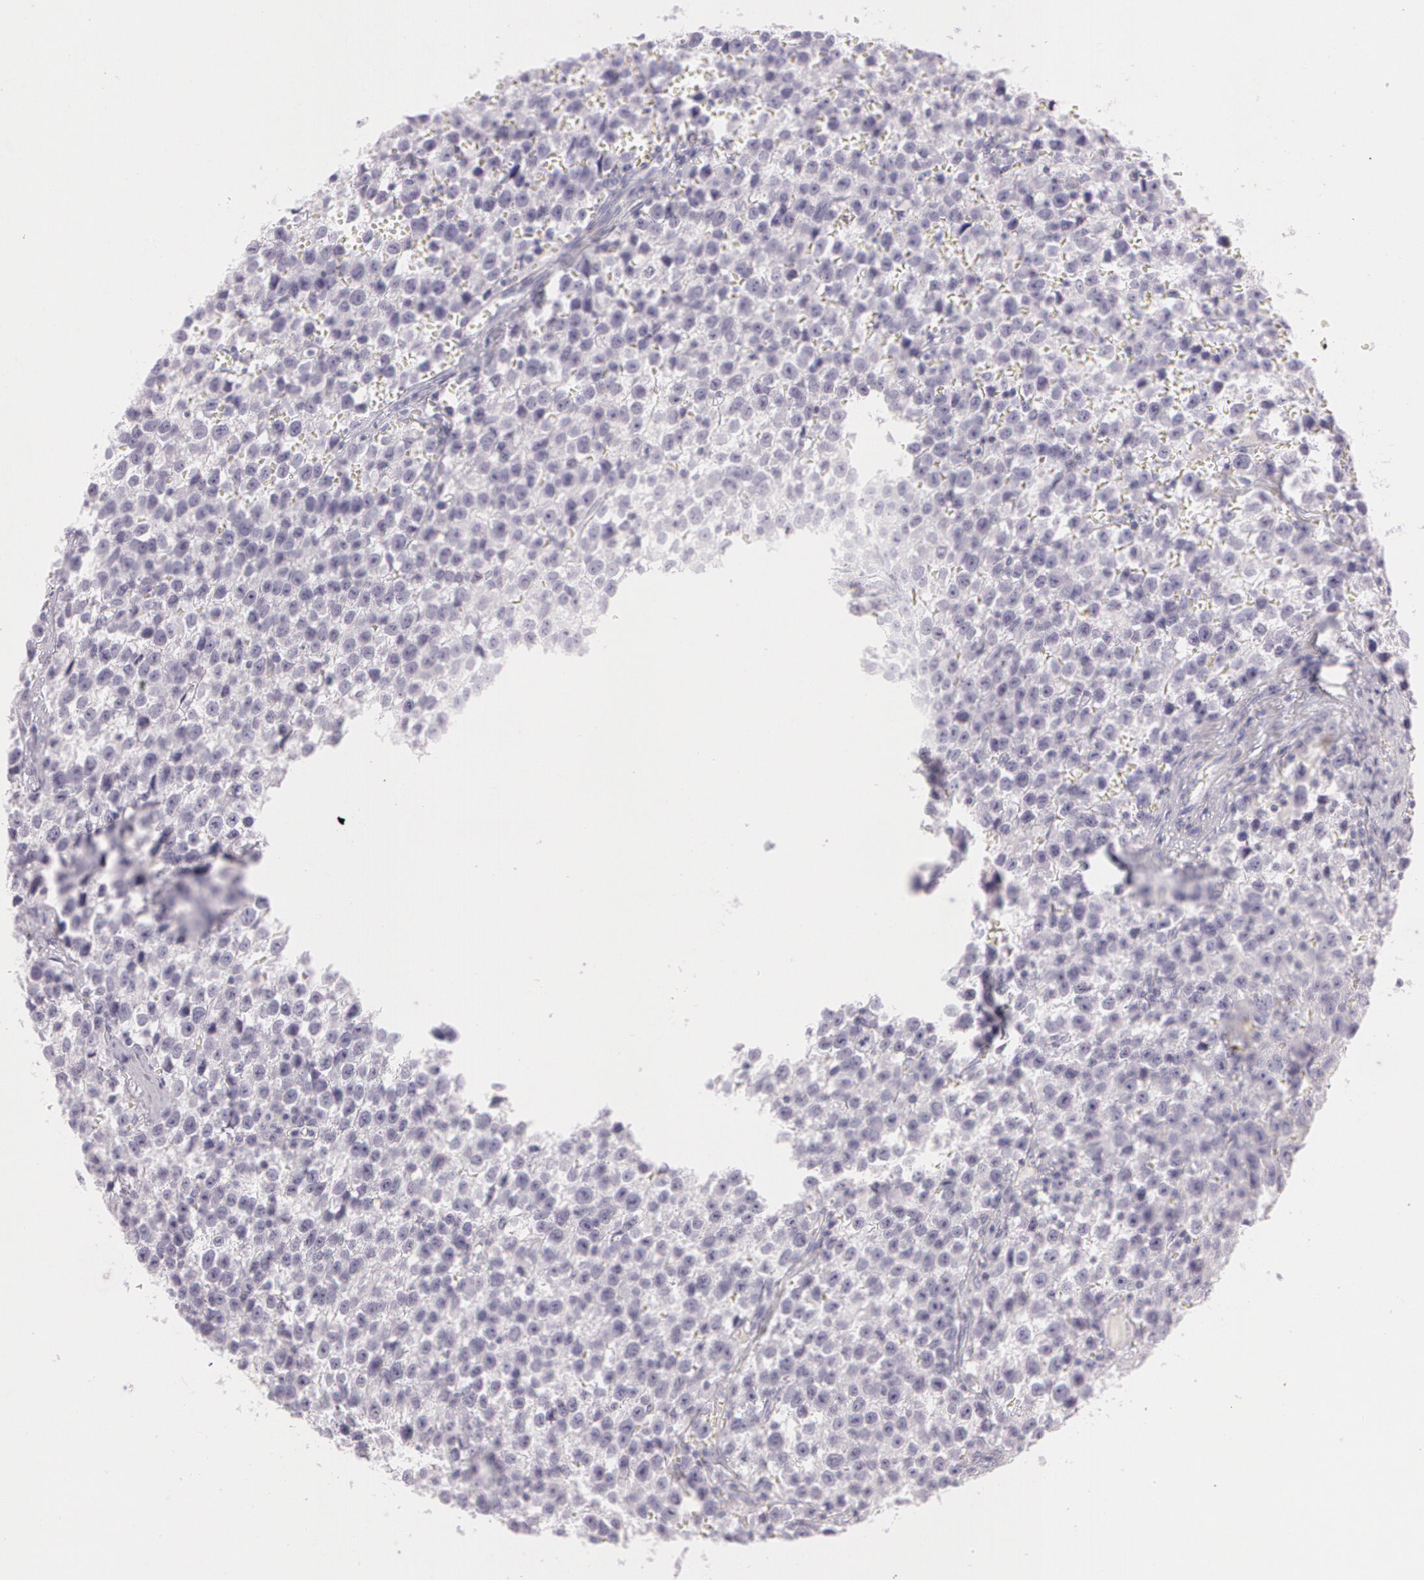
{"staining": {"intensity": "negative", "quantity": "none", "location": "none"}, "tissue": "testis cancer", "cell_type": "Tumor cells", "image_type": "cancer", "snomed": [{"axis": "morphology", "description": "Seminoma, NOS"}, {"axis": "topography", "description": "Testis"}], "caption": "Immunohistochemistry (IHC) image of testis cancer (seminoma) stained for a protein (brown), which exhibits no staining in tumor cells.", "gene": "OTC", "patient": {"sex": "male", "age": 35}}